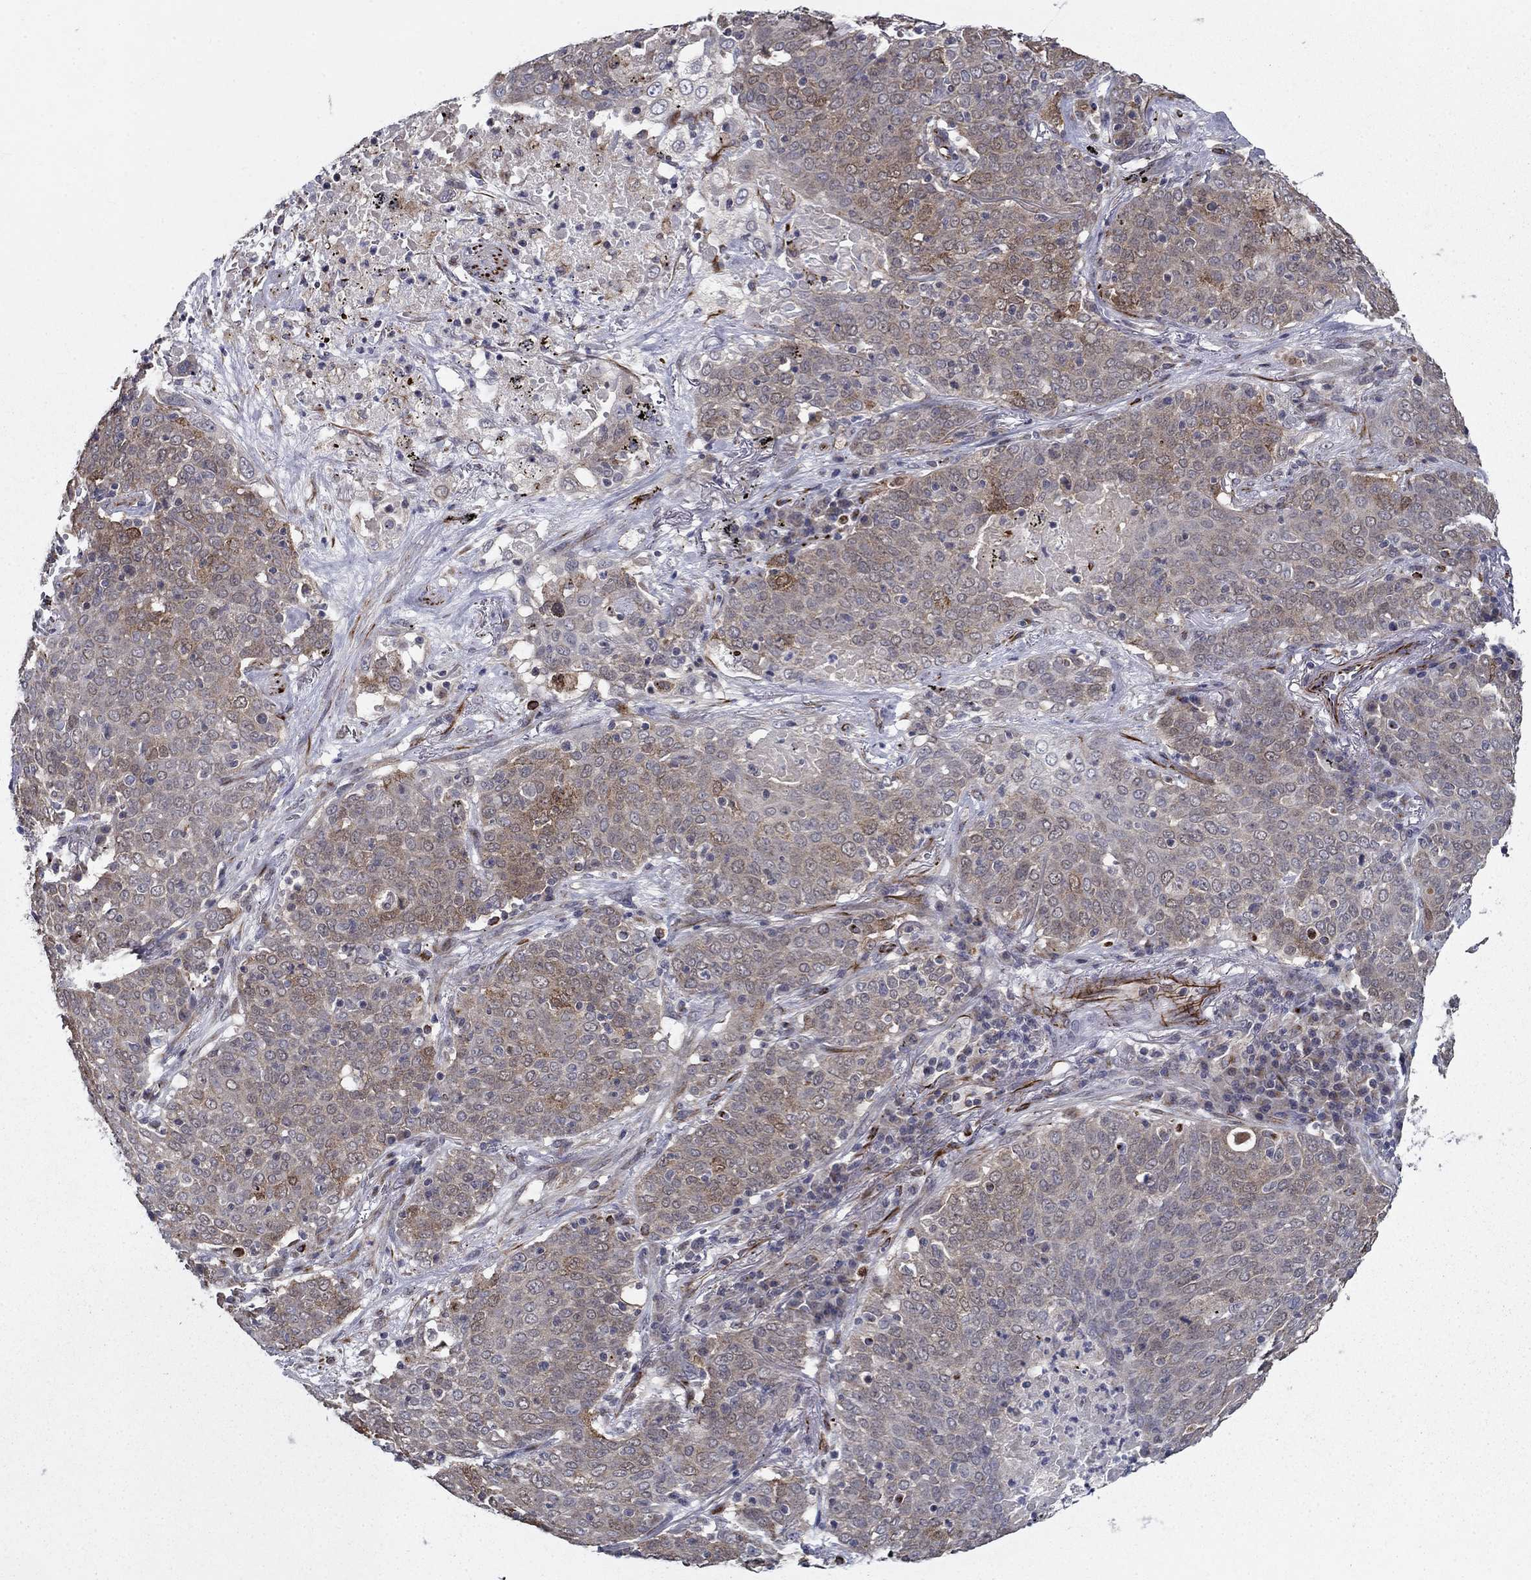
{"staining": {"intensity": "moderate", "quantity": "<25%", "location": "cytoplasmic/membranous"}, "tissue": "lung cancer", "cell_type": "Tumor cells", "image_type": "cancer", "snomed": [{"axis": "morphology", "description": "Squamous cell carcinoma, NOS"}, {"axis": "topography", "description": "Lung"}], "caption": "Immunohistochemical staining of squamous cell carcinoma (lung) exhibits low levels of moderate cytoplasmic/membranous positivity in approximately <25% of tumor cells. (Stains: DAB (3,3'-diaminobenzidine) in brown, nuclei in blue, Microscopy: brightfield microscopy at high magnification).", "gene": "LACTB2", "patient": {"sex": "male", "age": 82}}